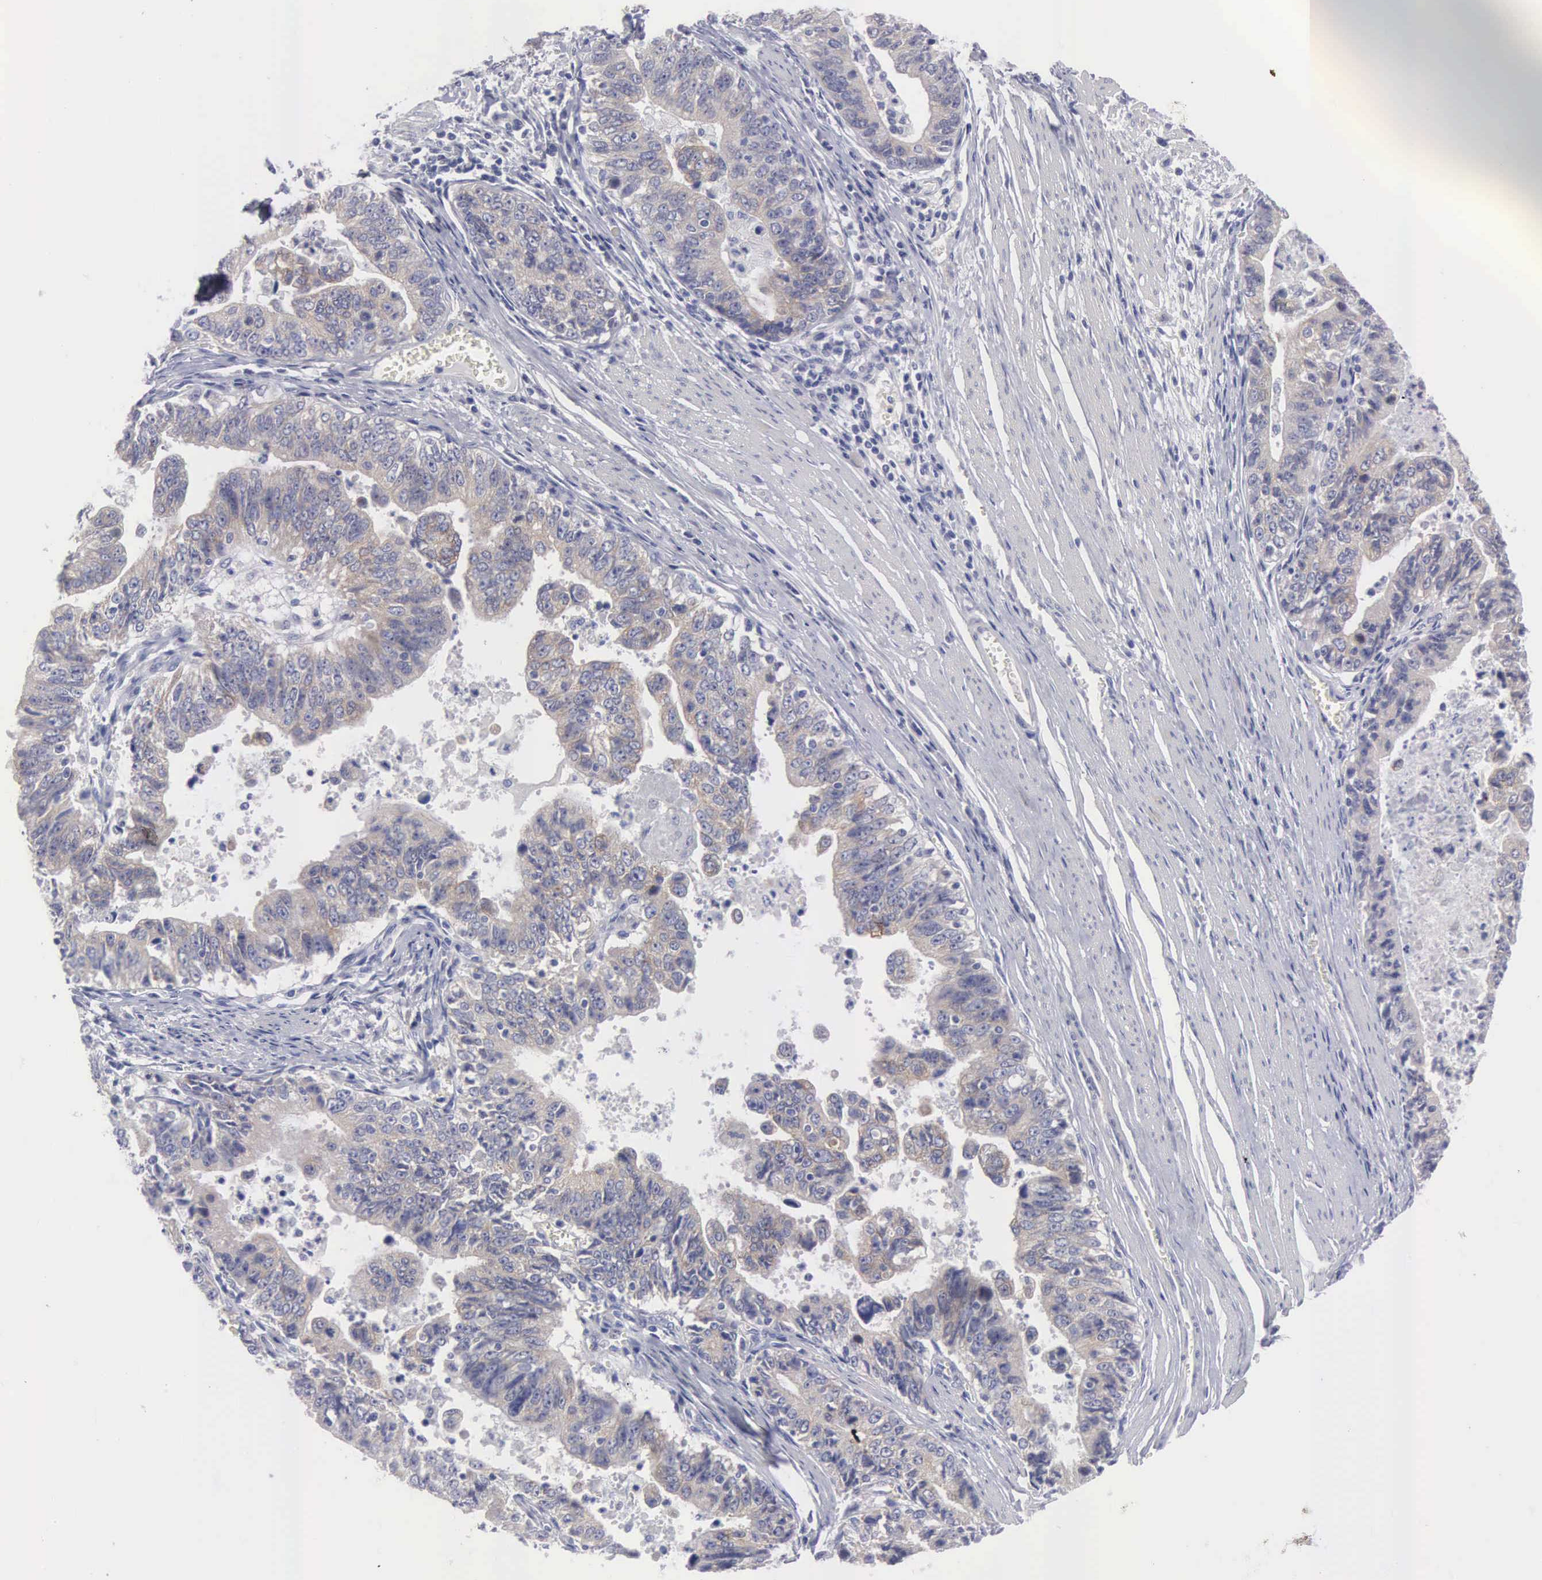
{"staining": {"intensity": "weak", "quantity": ">75%", "location": "cytoplasmic/membranous"}, "tissue": "stomach cancer", "cell_type": "Tumor cells", "image_type": "cancer", "snomed": [{"axis": "morphology", "description": "Adenocarcinoma, NOS"}, {"axis": "topography", "description": "Stomach, upper"}], "caption": "About >75% of tumor cells in human adenocarcinoma (stomach) display weak cytoplasmic/membranous protein staining as visualized by brown immunohistochemical staining.", "gene": "CEP170B", "patient": {"sex": "female", "age": 50}}